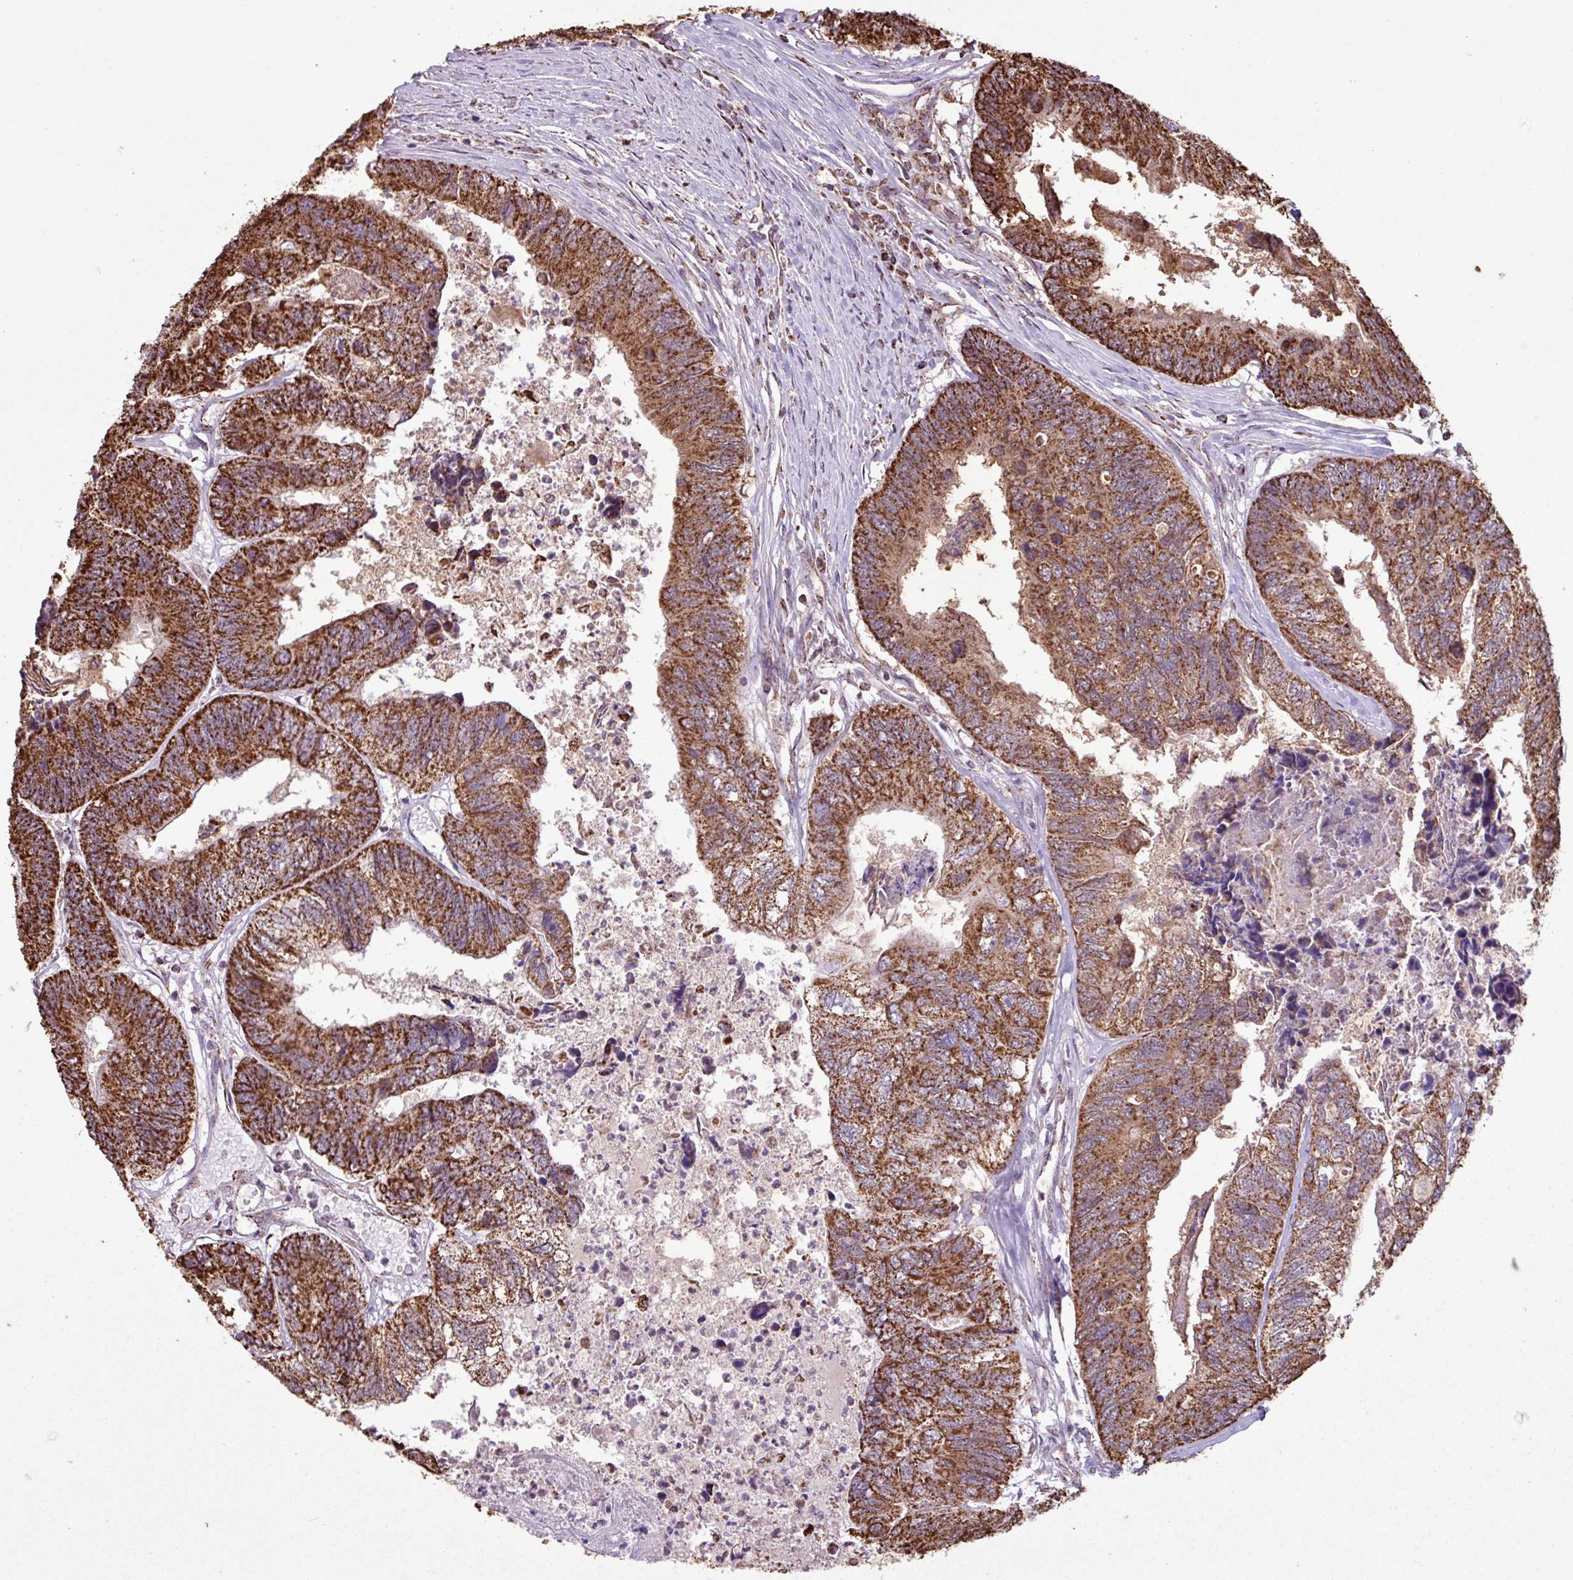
{"staining": {"intensity": "strong", "quantity": ">75%", "location": "cytoplasmic/membranous"}, "tissue": "colorectal cancer", "cell_type": "Tumor cells", "image_type": "cancer", "snomed": [{"axis": "morphology", "description": "Adenocarcinoma, NOS"}, {"axis": "topography", "description": "Colon"}], "caption": "The micrograph reveals a brown stain indicating the presence of a protein in the cytoplasmic/membranous of tumor cells in colorectal cancer (adenocarcinoma).", "gene": "ALG8", "patient": {"sex": "female", "age": 67}}